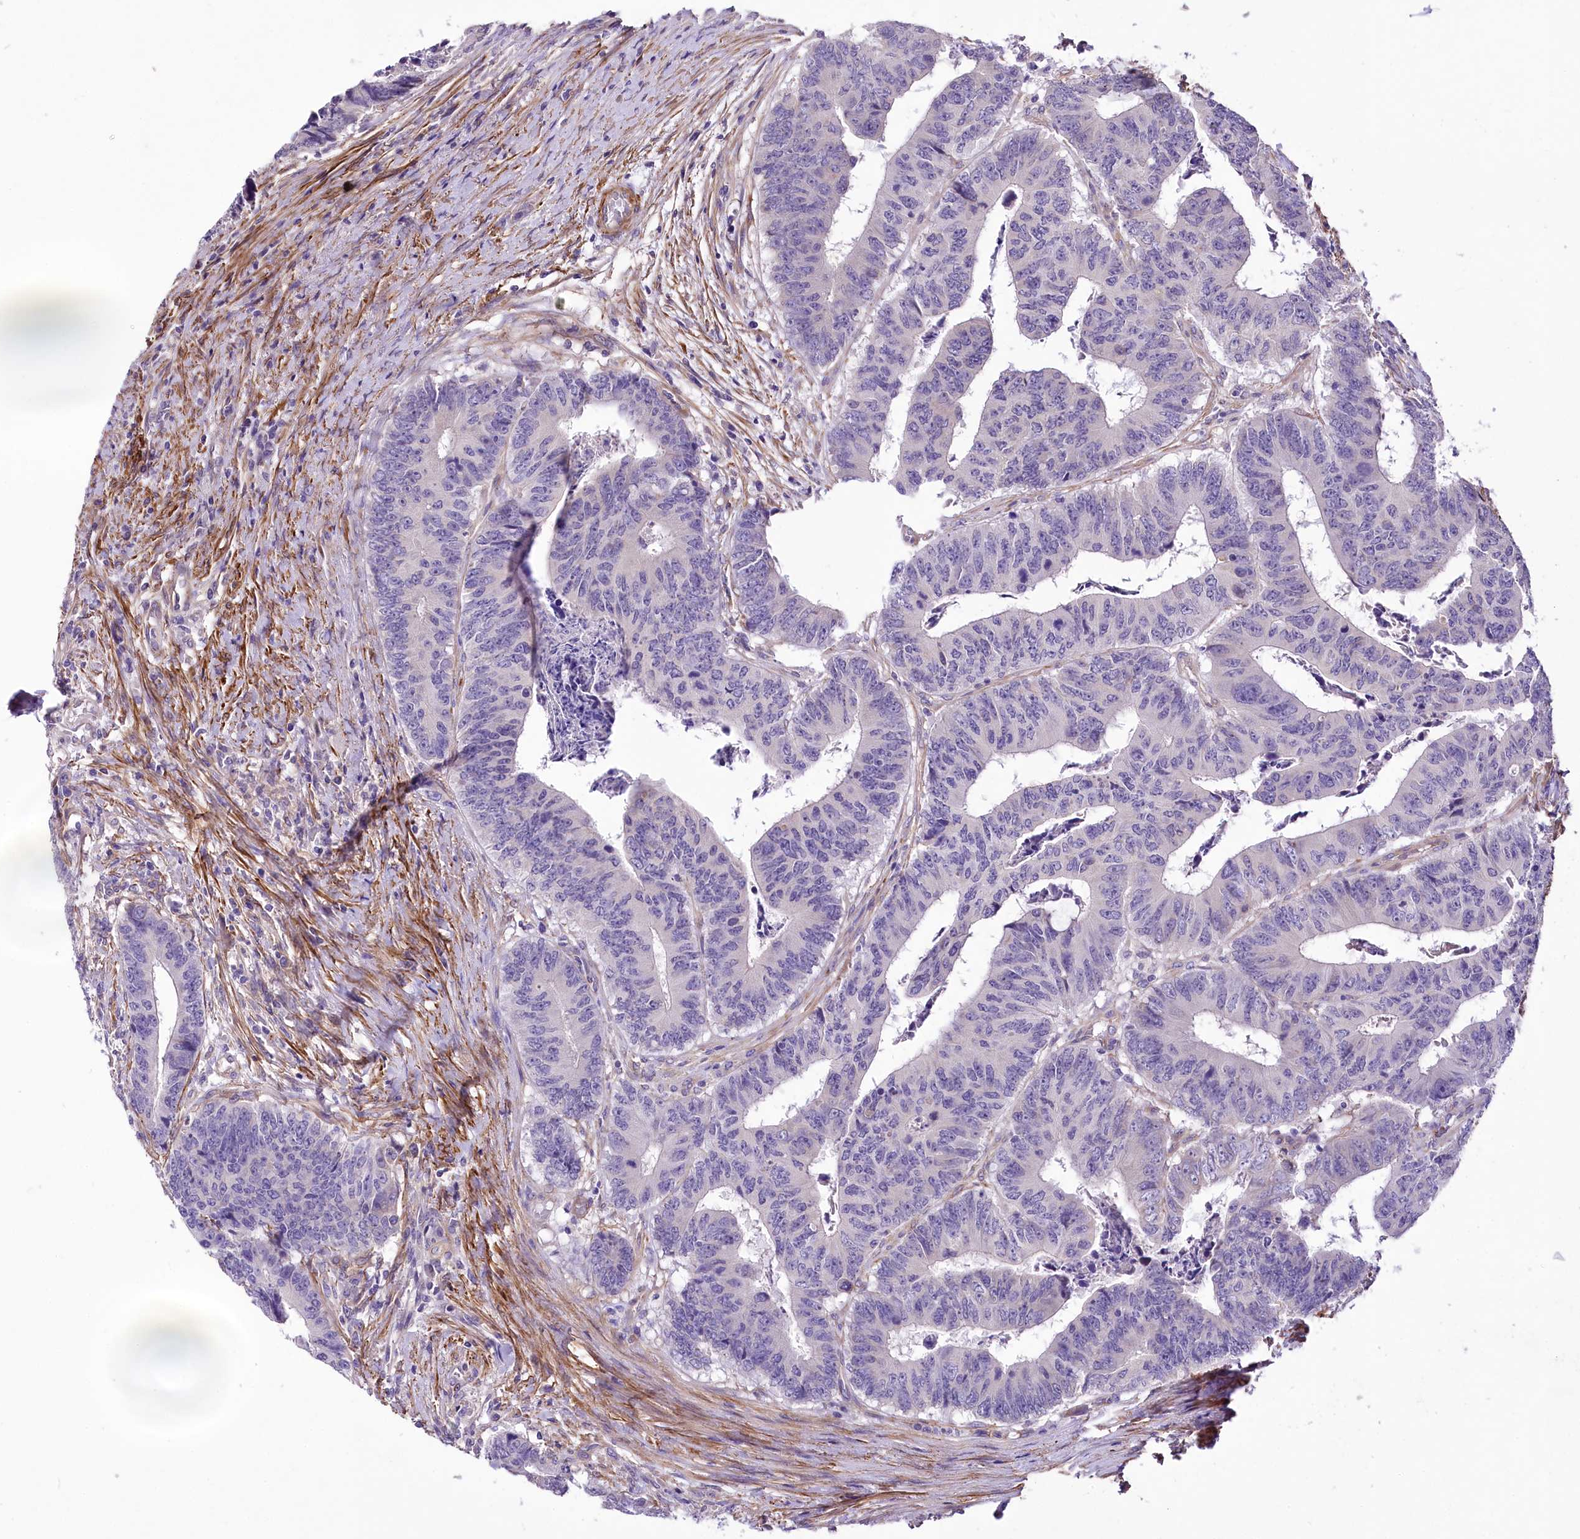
{"staining": {"intensity": "negative", "quantity": "none", "location": "none"}, "tissue": "colorectal cancer", "cell_type": "Tumor cells", "image_type": "cancer", "snomed": [{"axis": "morphology", "description": "Adenocarcinoma, NOS"}, {"axis": "topography", "description": "Rectum"}], "caption": "This is an immunohistochemistry photomicrograph of colorectal cancer (adenocarcinoma). There is no staining in tumor cells.", "gene": "RDH16", "patient": {"sex": "male", "age": 84}}